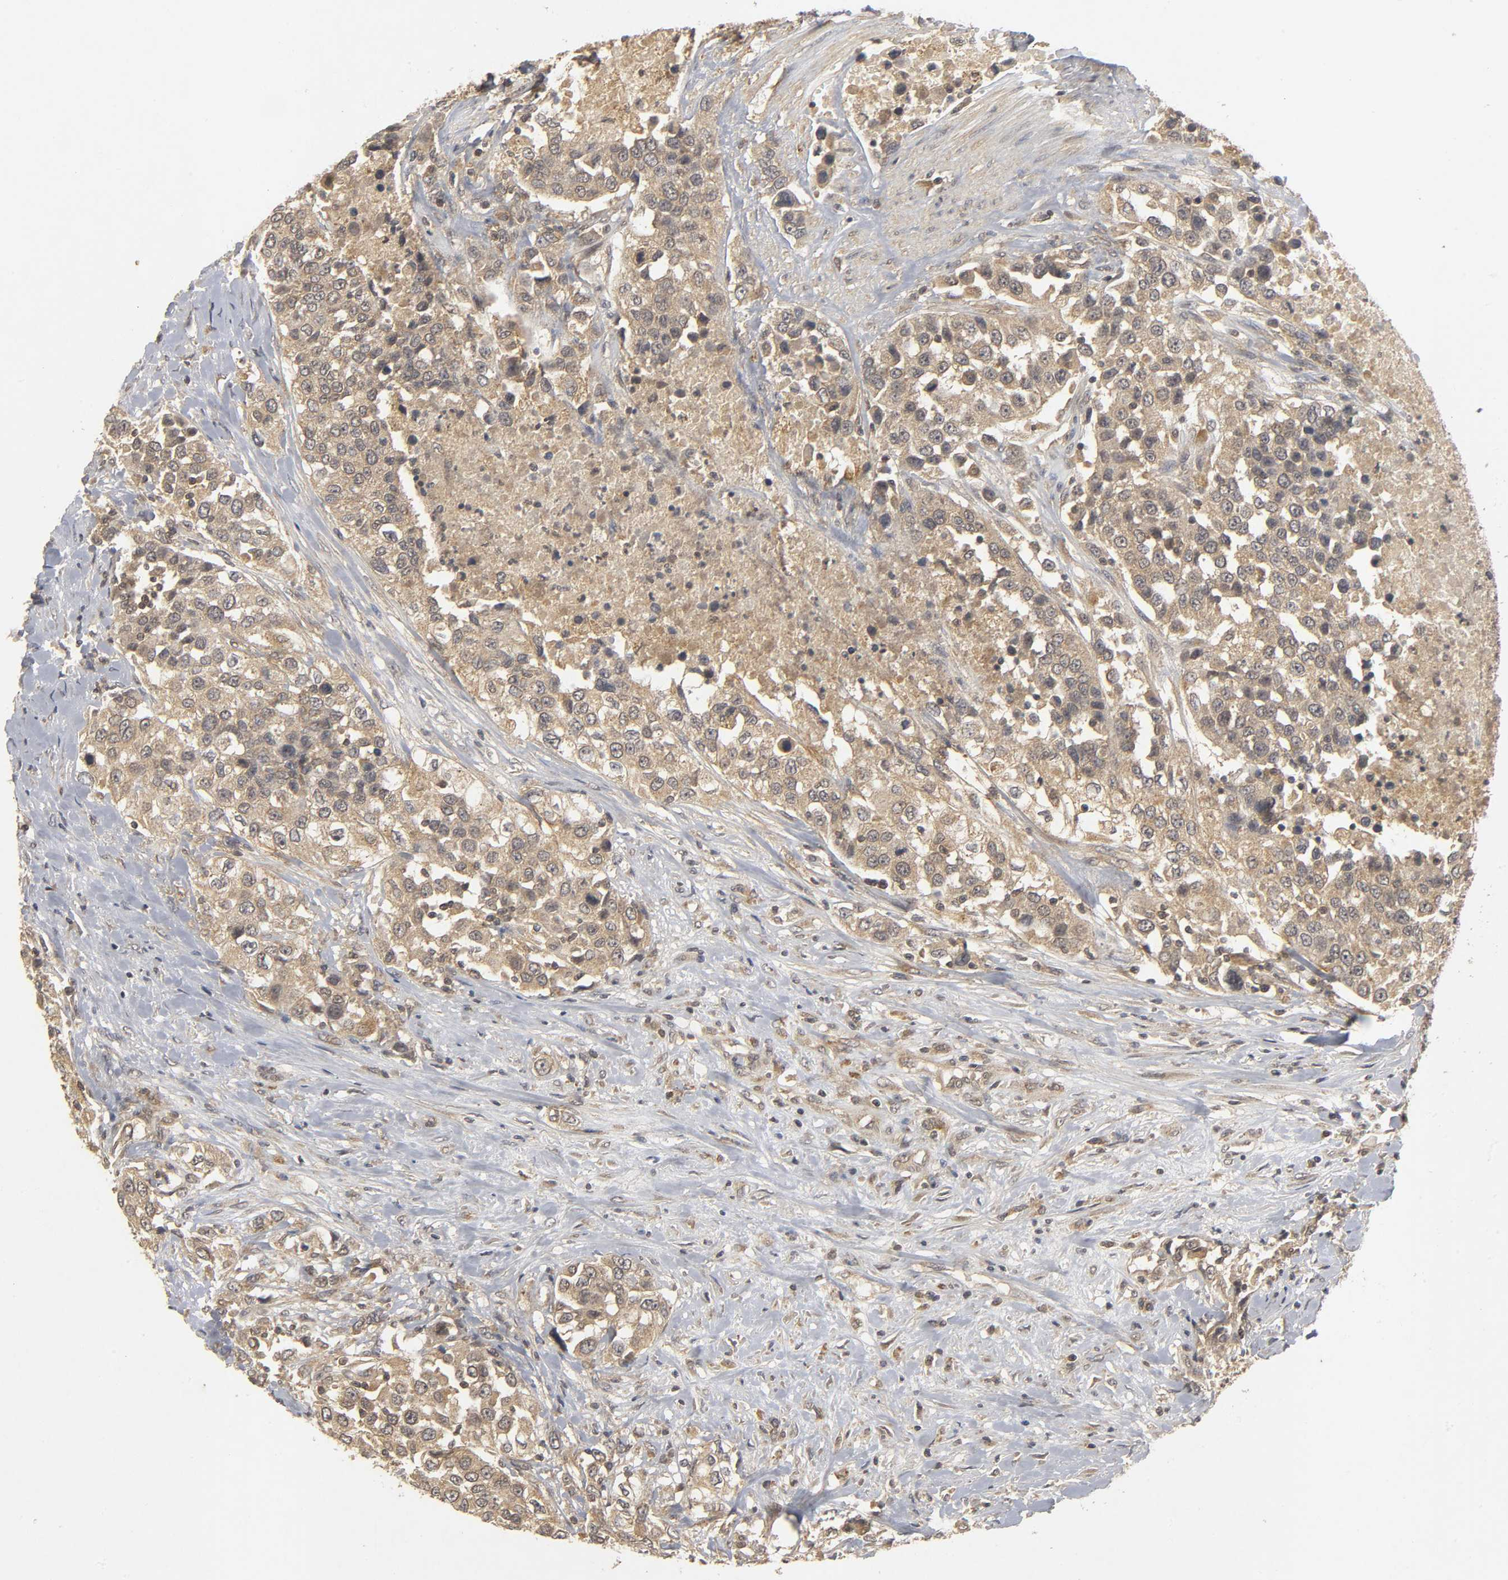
{"staining": {"intensity": "weak", "quantity": ">75%", "location": "cytoplasmic/membranous"}, "tissue": "urothelial cancer", "cell_type": "Tumor cells", "image_type": "cancer", "snomed": [{"axis": "morphology", "description": "Urothelial carcinoma, High grade"}, {"axis": "topography", "description": "Urinary bladder"}], "caption": "Immunohistochemistry of high-grade urothelial carcinoma displays low levels of weak cytoplasmic/membranous staining in approximately >75% of tumor cells. Ihc stains the protein in brown and the nuclei are stained blue.", "gene": "TRAF6", "patient": {"sex": "female", "age": 80}}